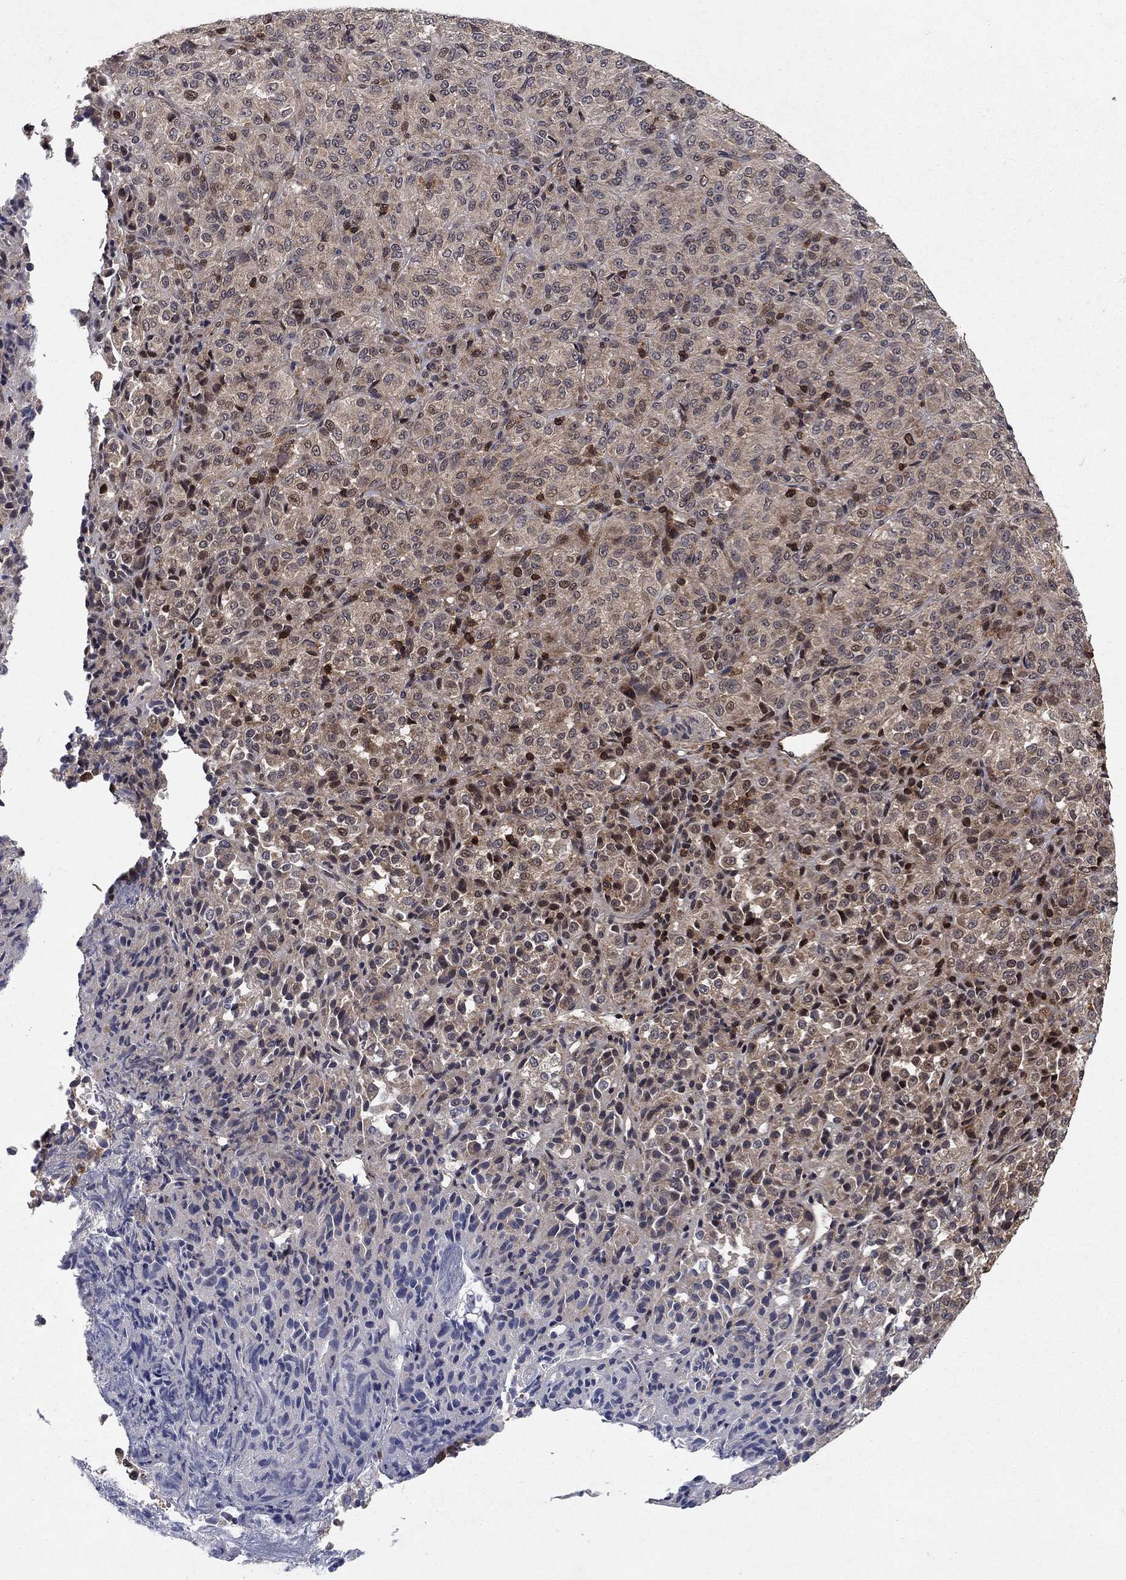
{"staining": {"intensity": "strong", "quantity": "<25%", "location": "cytoplasmic/membranous,nuclear"}, "tissue": "melanoma", "cell_type": "Tumor cells", "image_type": "cancer", "snomed": [{"axis": "morphology", "description": "Malignant melanoma, Metastatic site"}, {"axis": "topography", "description": "Brain"}], "caption": "Immunohistochemistry (IHC) (DAB (3,3'-diaminobenzidine)) staining of melanoma demonstrates strong cytoplasmic/membranous and nuclear protein expression in approximately <25% of tumor cells. (brown staining indicates protein expression, while blue staining denotes nuclei).", "gene": "CCDC66", "patient": {"sex": "female", "age": 56}}